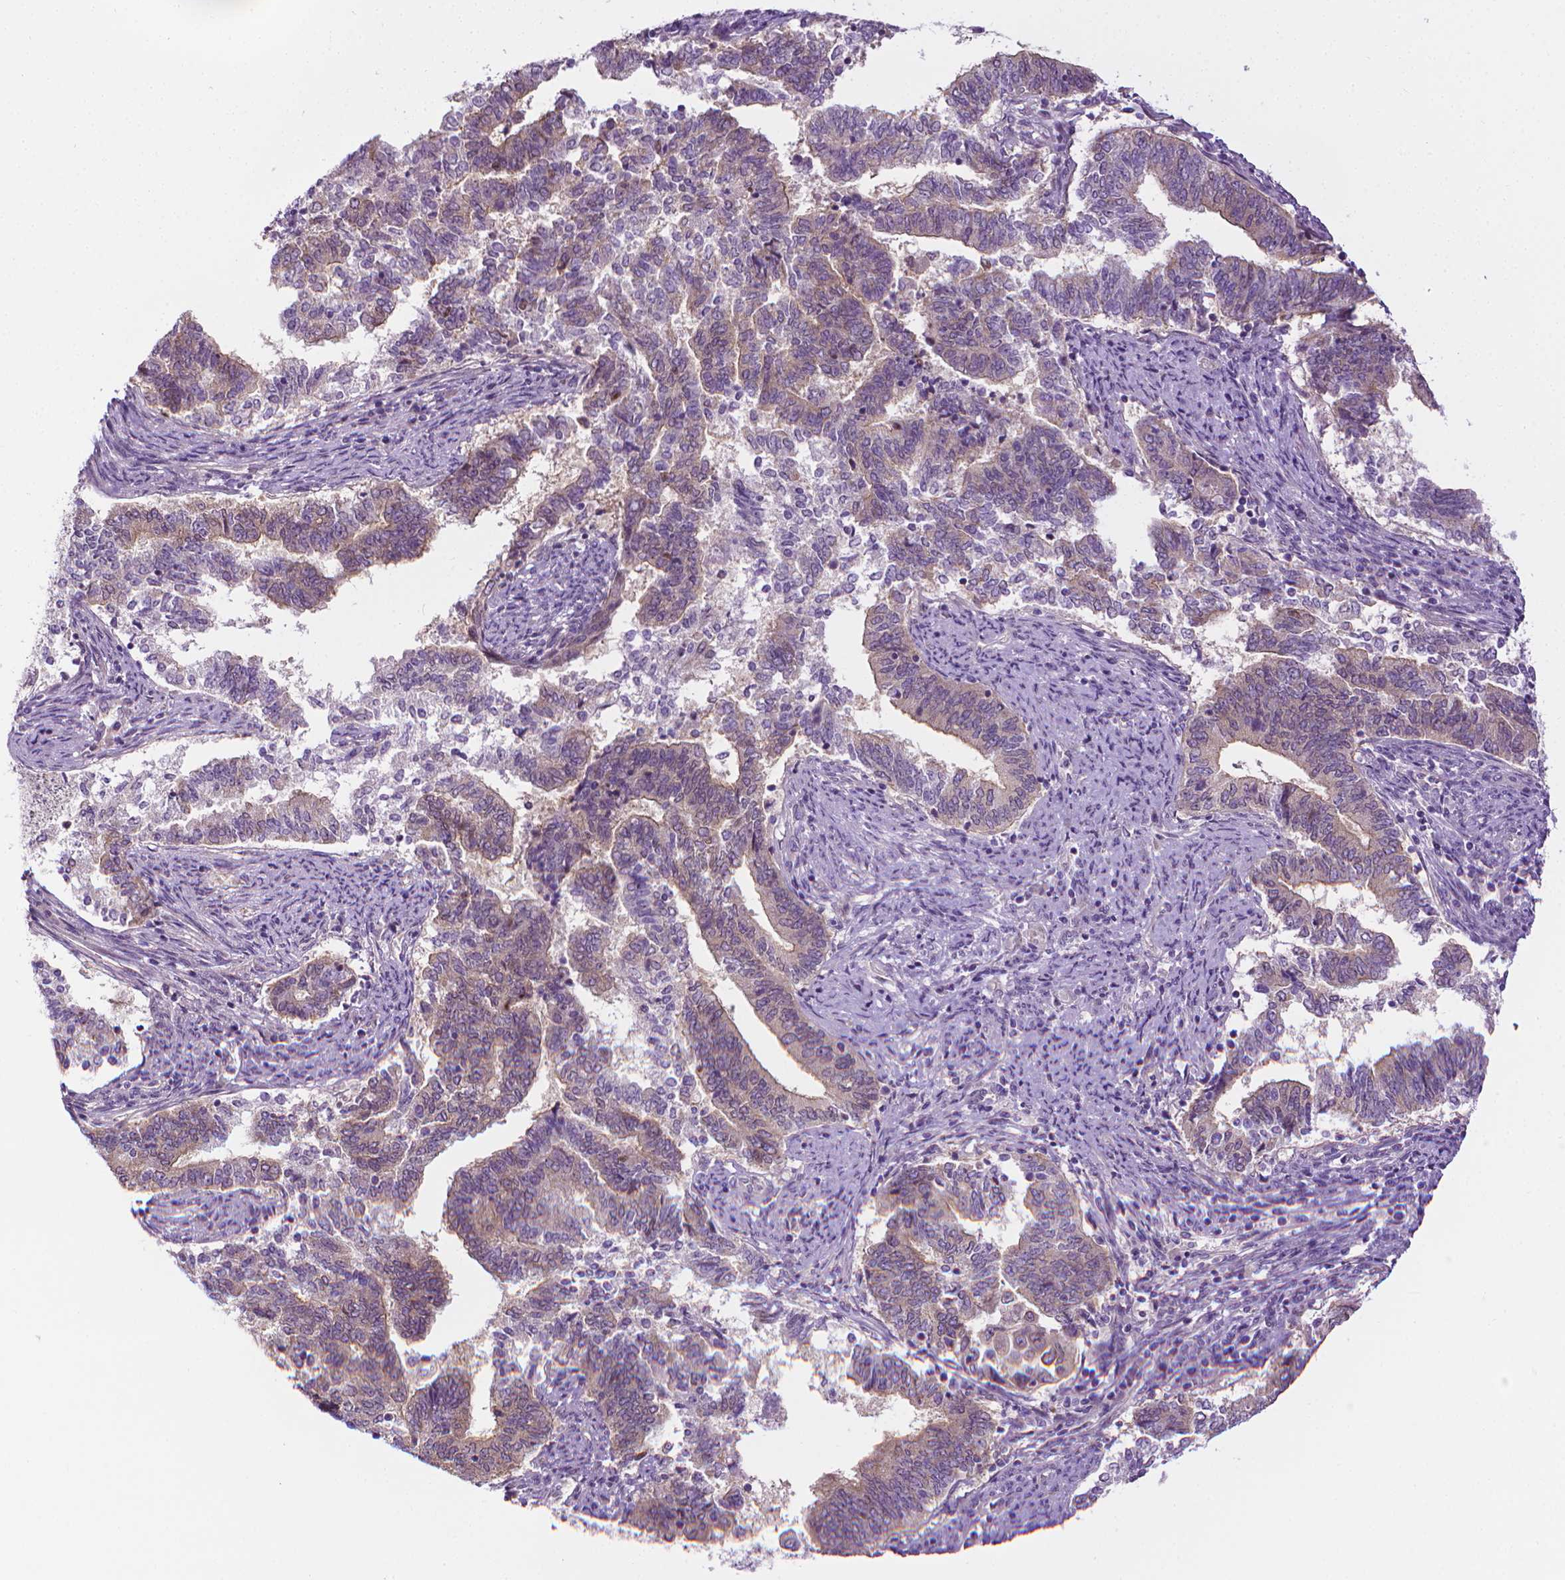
{"staining": {"intensity": "negative", "quantity": "none", "location": "none"}, "tissue": "endometrial cancer", "cell_type": "Tumor cells", "image_type": "cancer", "snomed": [{"axis": "morphology", "description": "Adenocarcinoma, NOS"}, {"axis": "topography", "description": "Endometrium"}], "caption": "Immunohistochemistry (IHC) photomicrograph of endometrial adenocarcinoma stained for a protein (brown), which reveals no expression in tumor cells. Brightfield microscopy of IHC stained with DAB (3,3'-diaminobenzidine) (brown) and hematoxylin (blue), captured at high magnification.", "gene": "MCOLN3", "patient": {"sex": "female", "age": 65}}